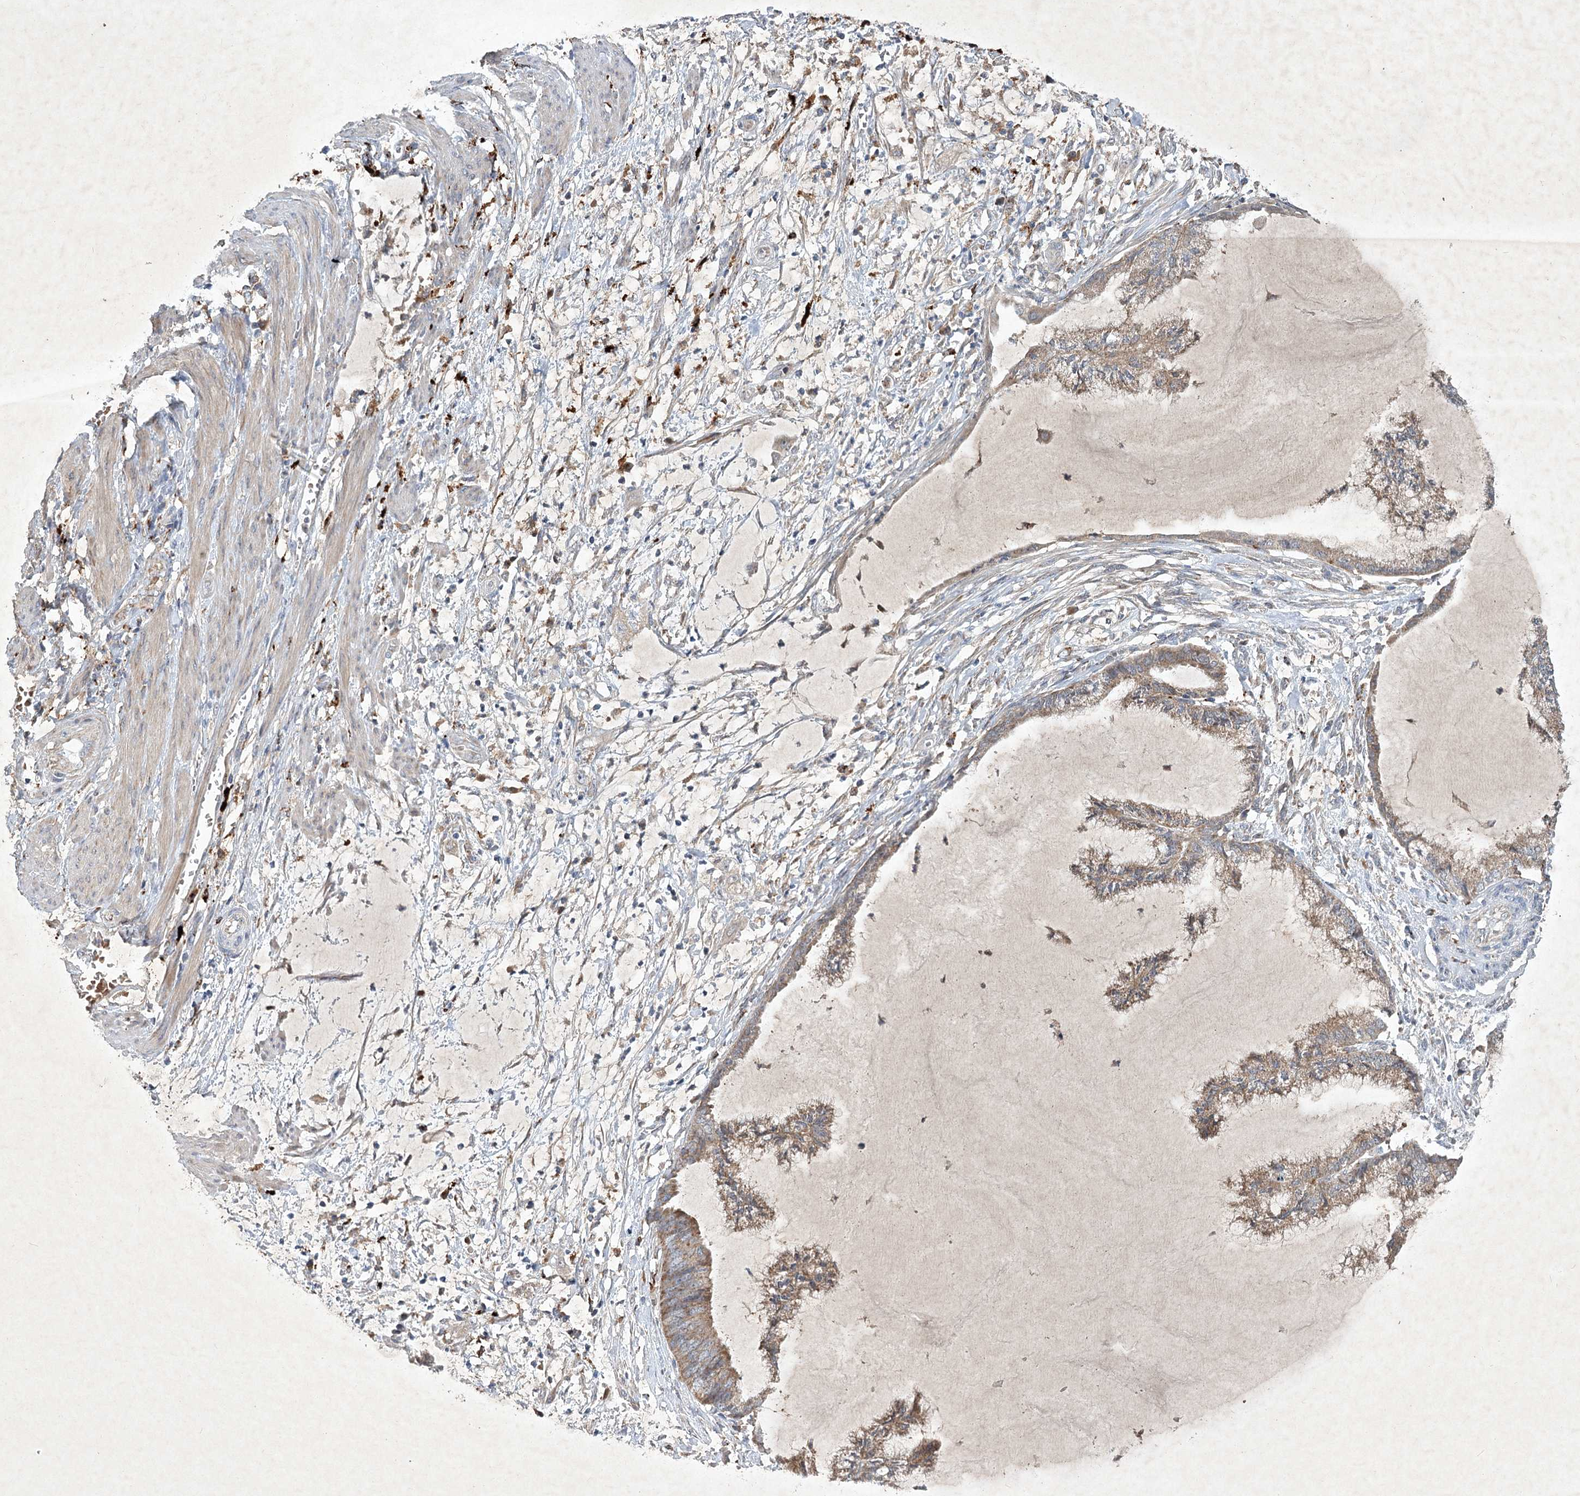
{"staining": {"intensity": "moderate", "quantity": ">75%", "location": "cytoplasmic/membranous"}, "tissue": "endometrial cancer", "cell_type": "Tumor cells", "image_type": "cancer", "snomed": [{"axis": "morphology", "description": "Adenocarcinoma, NOS"}, {"axis": "topography", "description": "Endometrium"}], "caption": "Immunohistochemistry micrograph of neoplastic tissue: endometrial cancer stained using IHC exhibits medium levels of moderate protein expression localized specifically in the cytoplasmic/membranous of tumor cells, appearing as a cytoplasmic/membranous brown color.", "gene": "PYROXD2", "patient": {"sex": "female", "age": 86}}